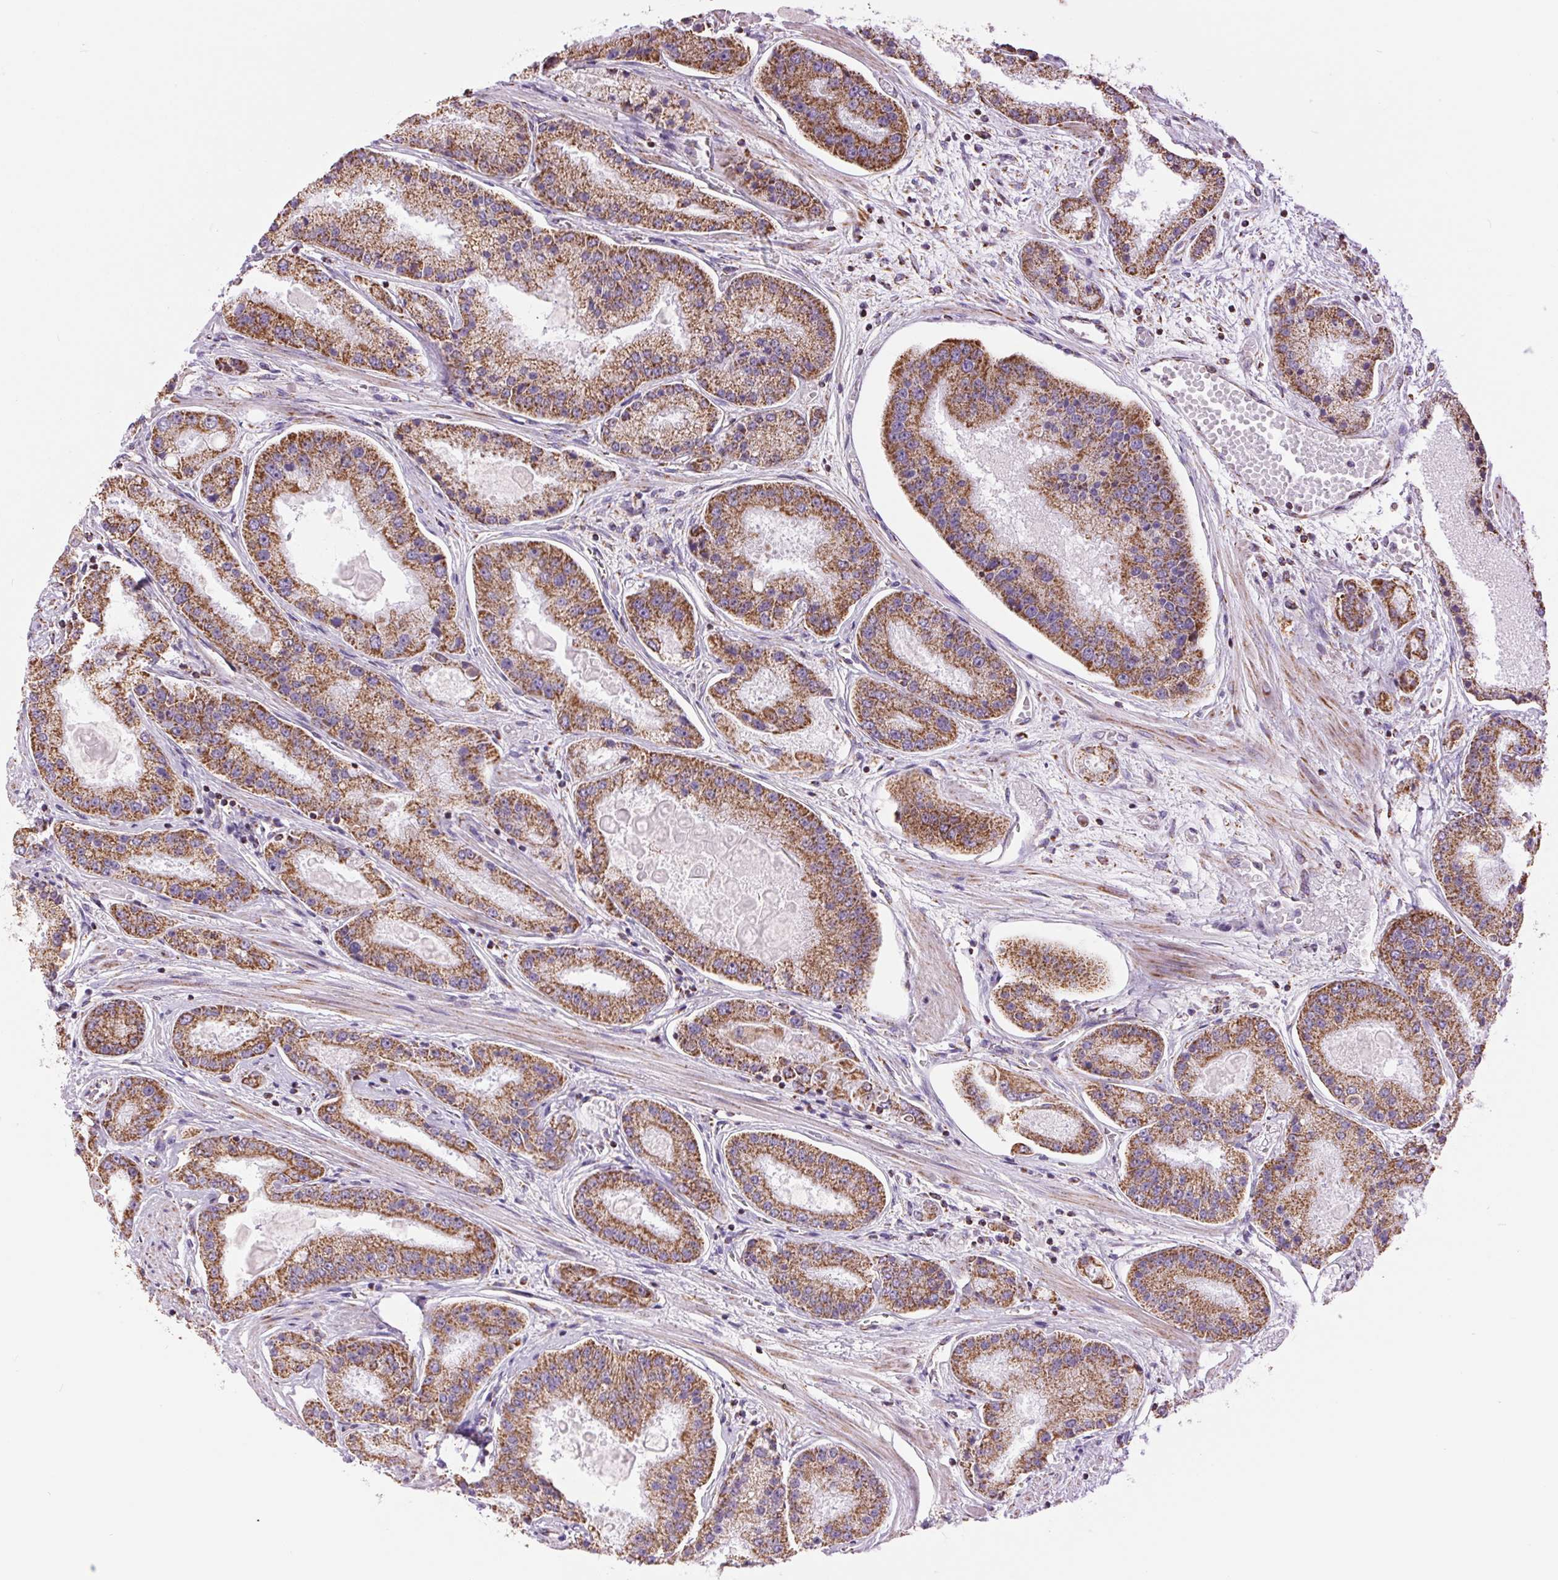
{"staining": {"intensity": "strong", "quantity": ">75%", "location": "cytoplasmic/membranous"}, "tissue": "prostate cancer", "cell_type": "Tumor cells", "image_type": "cancer", "snomed": [{"axis": "morphology", "description": "Adenocarcinoma, High grade"}, {"axis": "topography", "description": "Prostate"}], "caption": "Protein expression analysis of prostate high-grade adenocarcinoma displays strong cytoplasmic/membranous staining in about >75% of tumor cells.", "gene": "ATP5PB", "patient": {"sex": "male", "age": 67}}